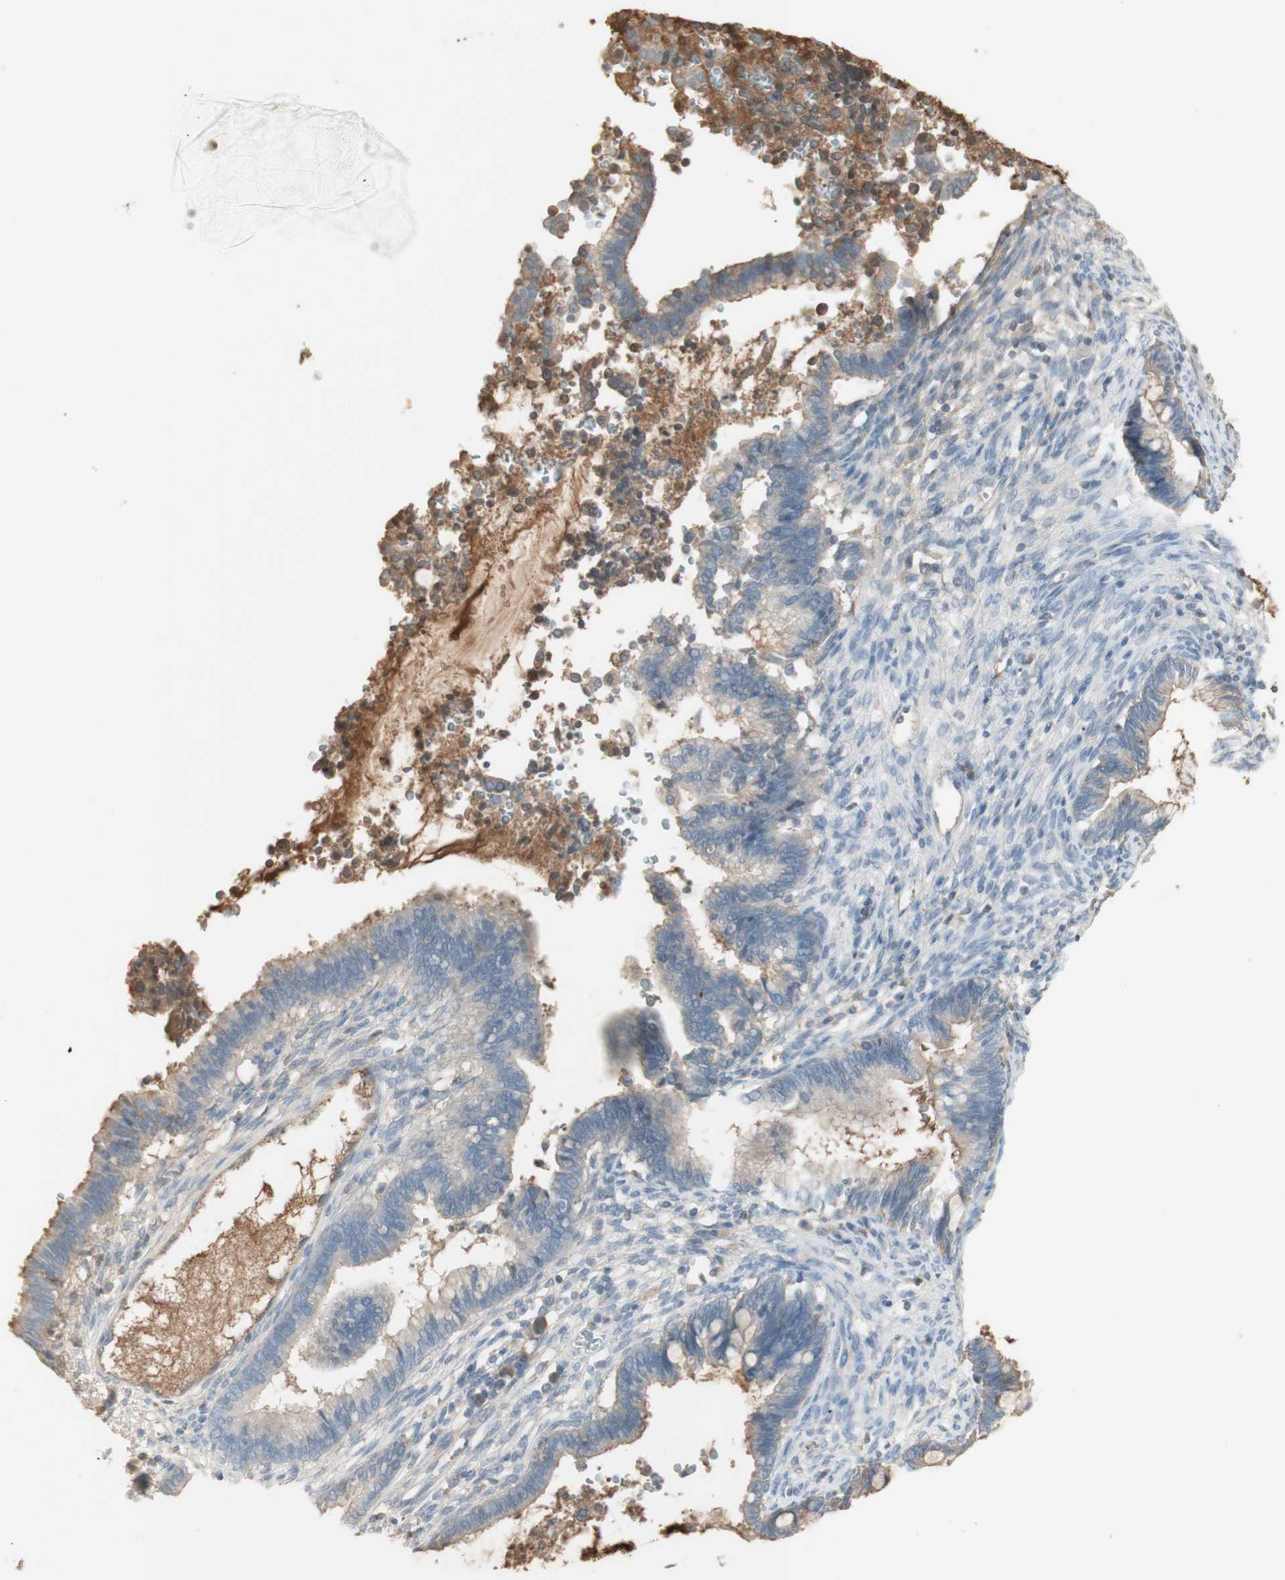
{"staining": {"intensity": "moderate", "quantity": "<25%", "location": "cytoplasmic/membranous"}, "tissue": "cervical cancer", "cell_type": "Tumor cells", "image_type": "cancer", "snomed": [{"axis": "morphology", "description": "Adenocarcinoma, NOS"}, {"axis": "topography", "description": "Cervix"}], "caption": "IHC micrograph of neoplastic tissue: human cervical cancer (adenocarcinoma) stained using IHC displays low levels of moderate protein expression localized specifically in the cytoplasmic/membranous of tumor cells, appearing as a cytoplasmic/membranous brown color.", "gene": "IFNG", "patient": {"sex": "female", "age": 44}}